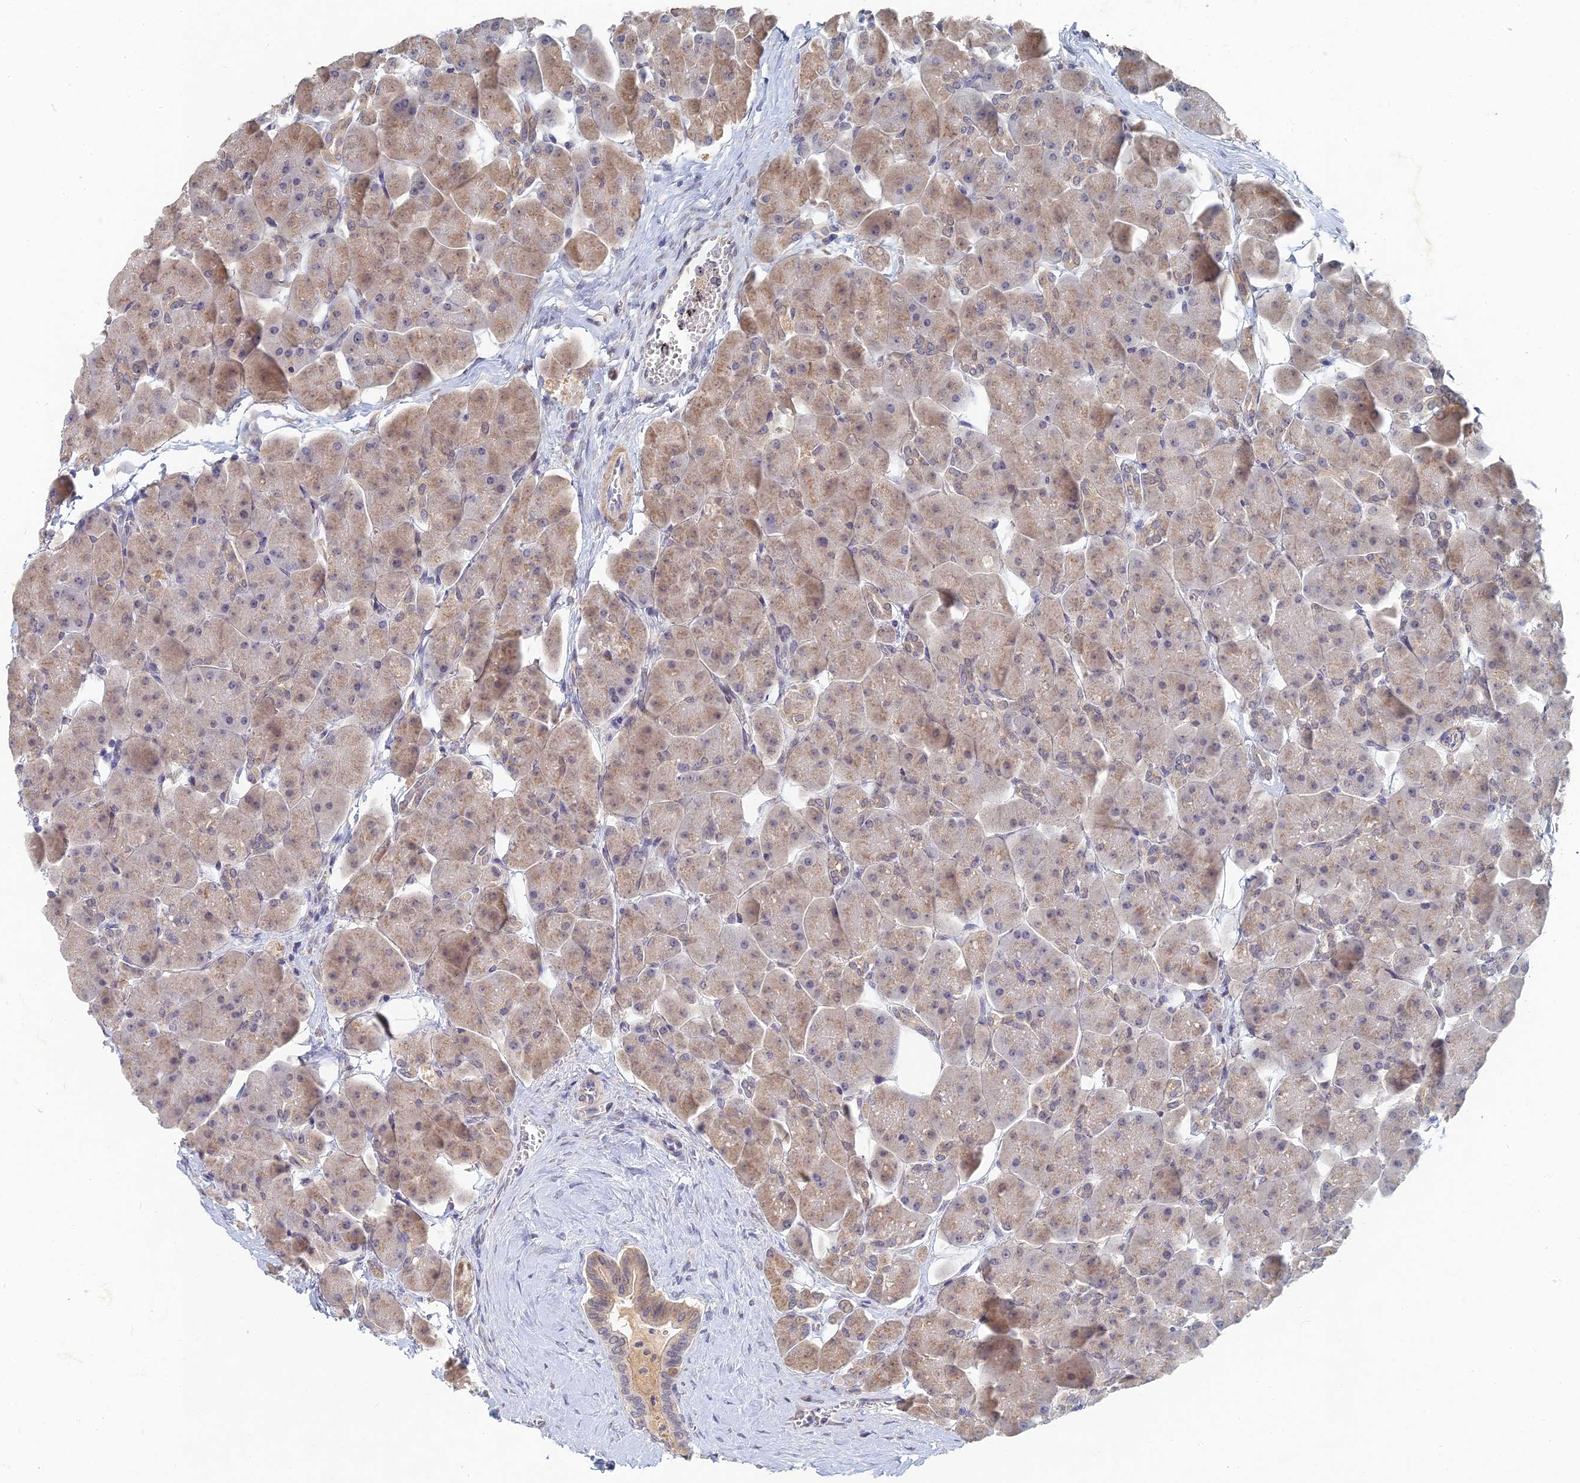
{"staining": {"intensity": "weak", "quantity": "25%-75%", "location": "cytoplasmic/membranous,nuclear"}, "tissue": "pancreas", "cell_type": "Exocrine glandular cells", "image_type": "normal", "snomed": [{"axis": "morphology", "description": "Normal tissue, NOS"}, {"axis": "topography", "description": "Pancreas"}], "caption": "Exocrine glandular cells reveal low levels of weak cytoplasmic/membranous,nuclear staining in about 25%-75% of cells in benign human pancreas.", "gene": "GNA15", "patient": {"sex": "male", "age": 66}}